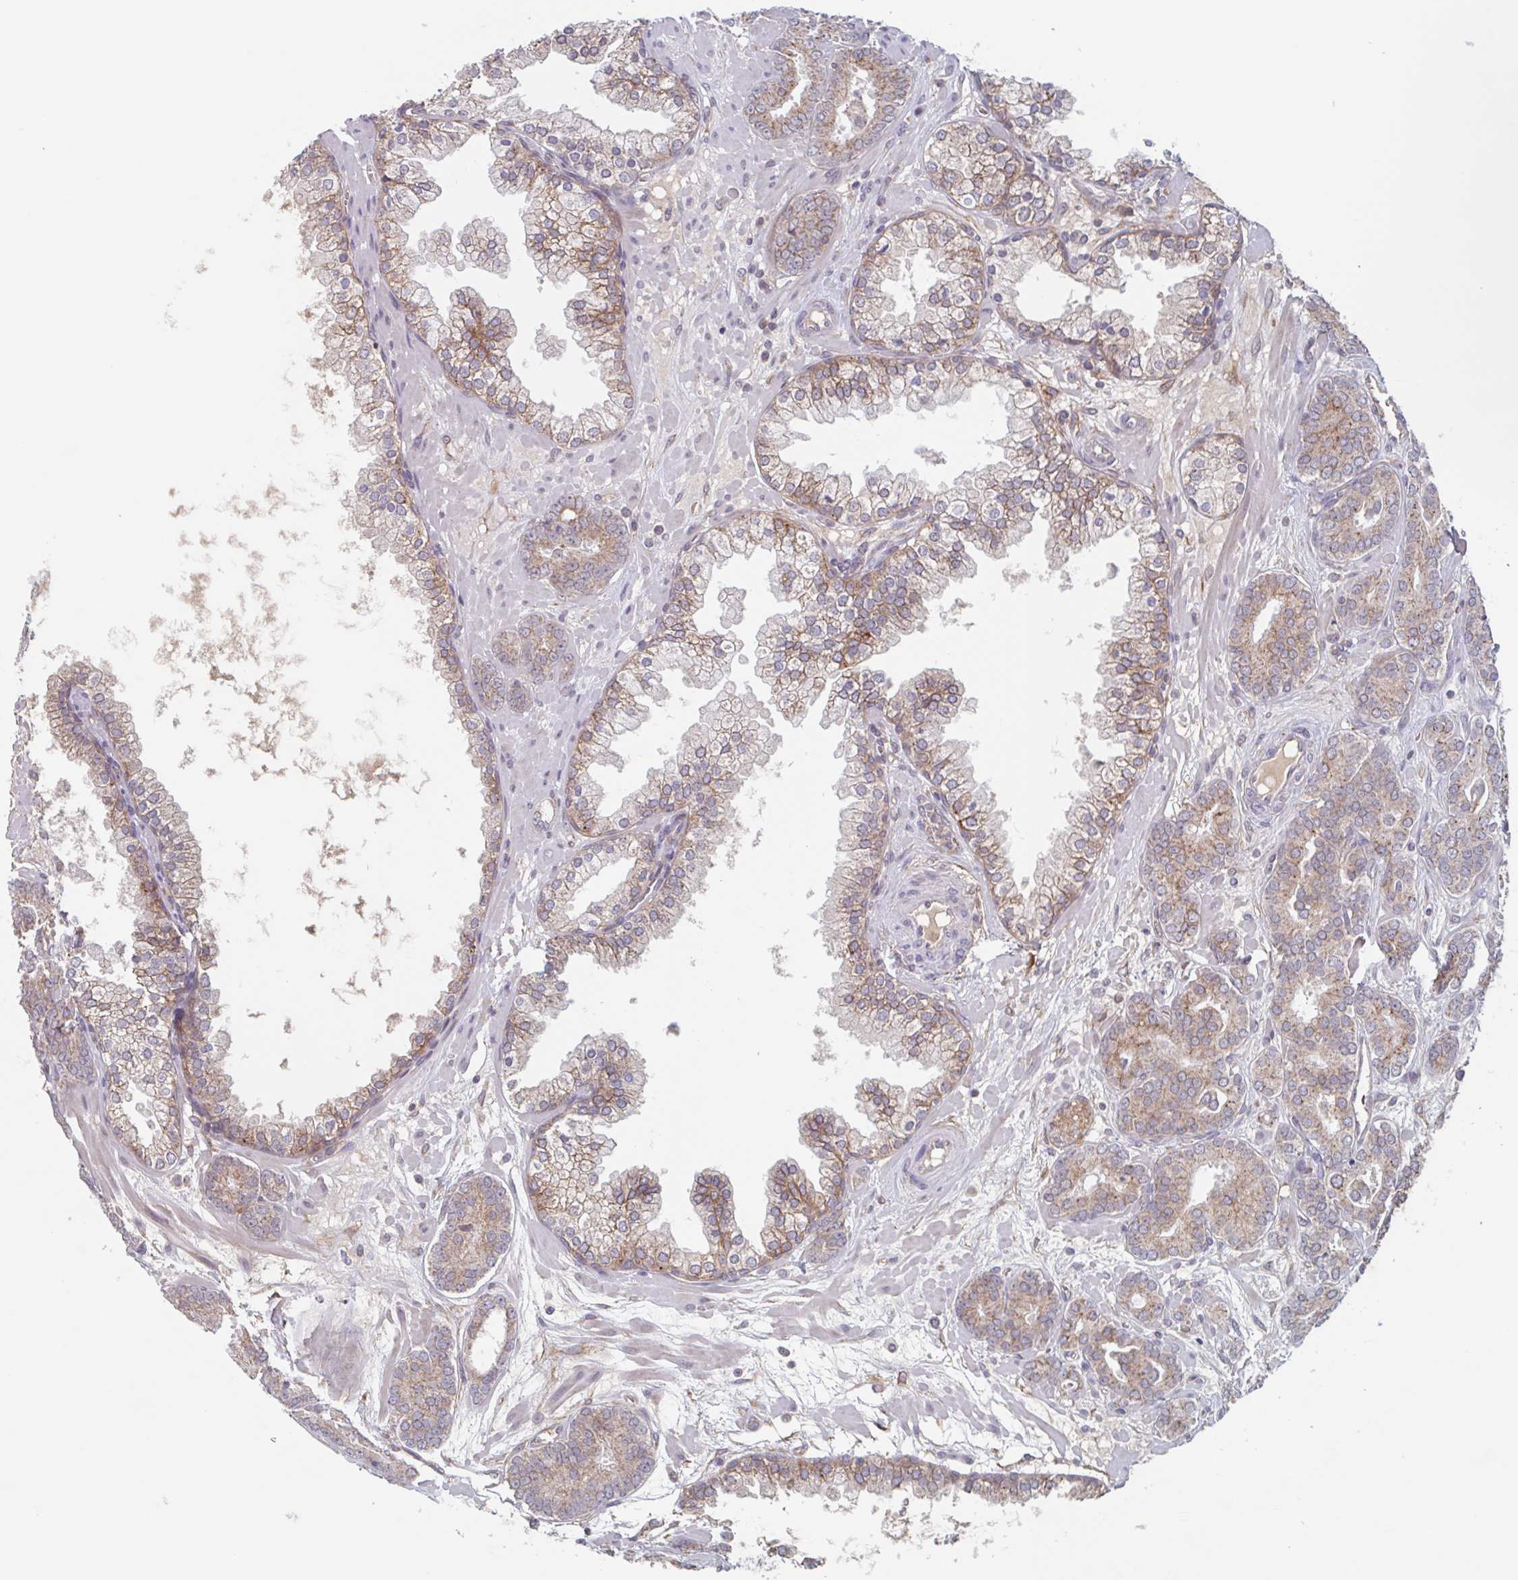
{"staining": {"intensity": "moderate", "quantity": ">75%", "location": "cytoplasmic/membranous"}, "tissue": "prostate cancer", "cell_type": "Tumor cells", "image_type": "cancer", "snomed": [{"axis": "morphology", "description": "Adenocarcinoma, High grade"}, {"axis": "topography", "description": "Prostate"}], "caption": "High-magnification brightfield microscopy of prostate cancer (adenocarcinoma (high-grade)) stained with DAB (3,3'-diaminobenzidine) (brown) and counterstained with hematoxylin (blue). tumor cells exhibit moderate cytoplasmic/membranous staining is present in approximately>75% of cells.", "gene": "SURF1", "patient": {"sex": "male", "age": 66}}